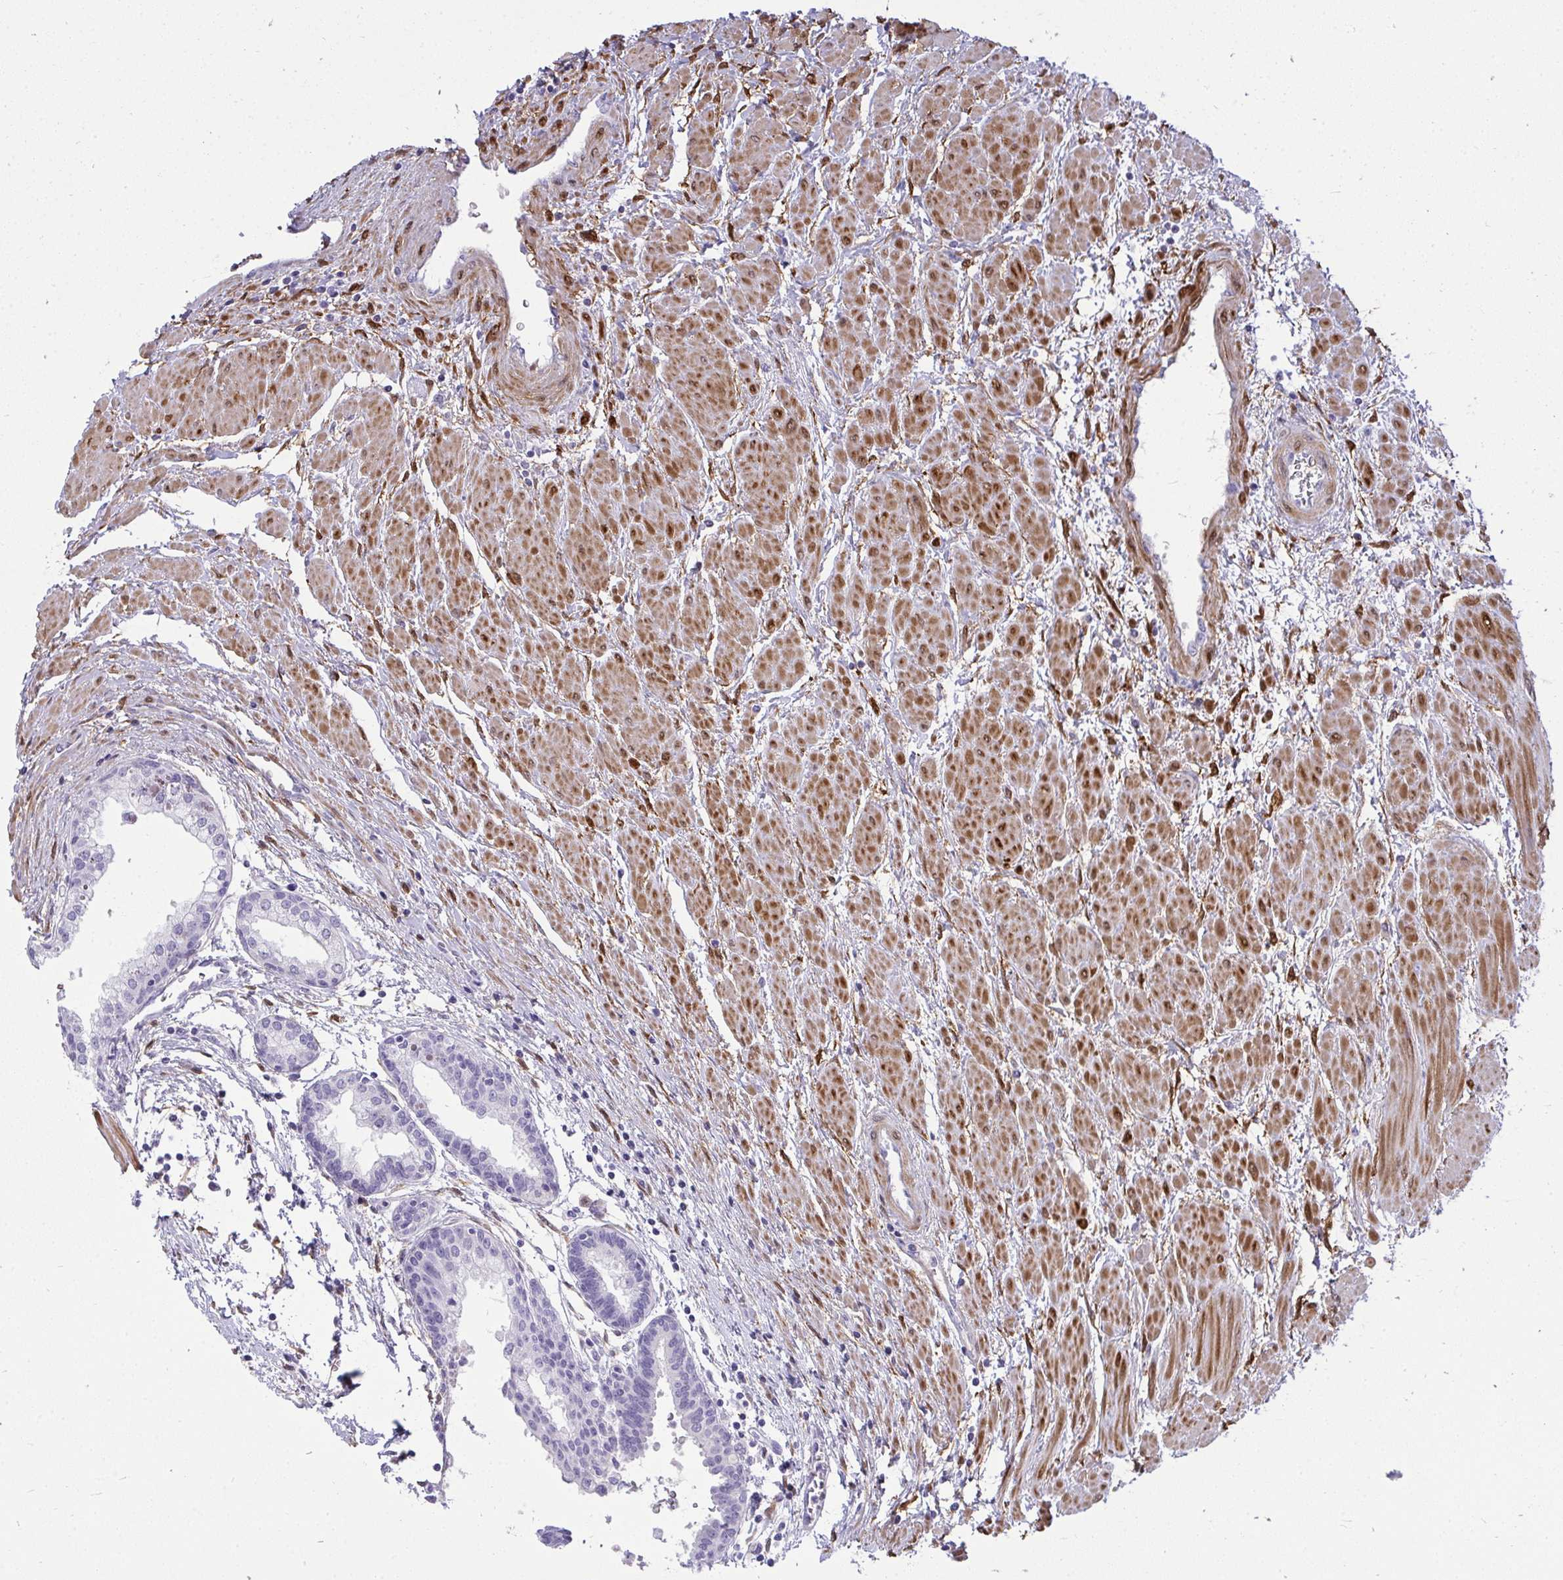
{"staining": {"intensity": "negative", "quantity": "none", "location": "none"}, "tissue": "prostate cancer", "cell_type": "Tumor cells", "image_type": "cancer", "snomed": [{"axis": "morphology", "description": "Adenocarcinoma, High grade"}, {"axis": "topography", "description": "Prostate"}], "caption": "High magnification brightfield microscopy of prostate adenocarcinoma (high-grade) stained with DAB (brown) and counterstained with hematoxylin (blue): tumor cells show no significant positivity.", "gene": "HSPB6", "patient": {"sex": "male", "age": 58}}